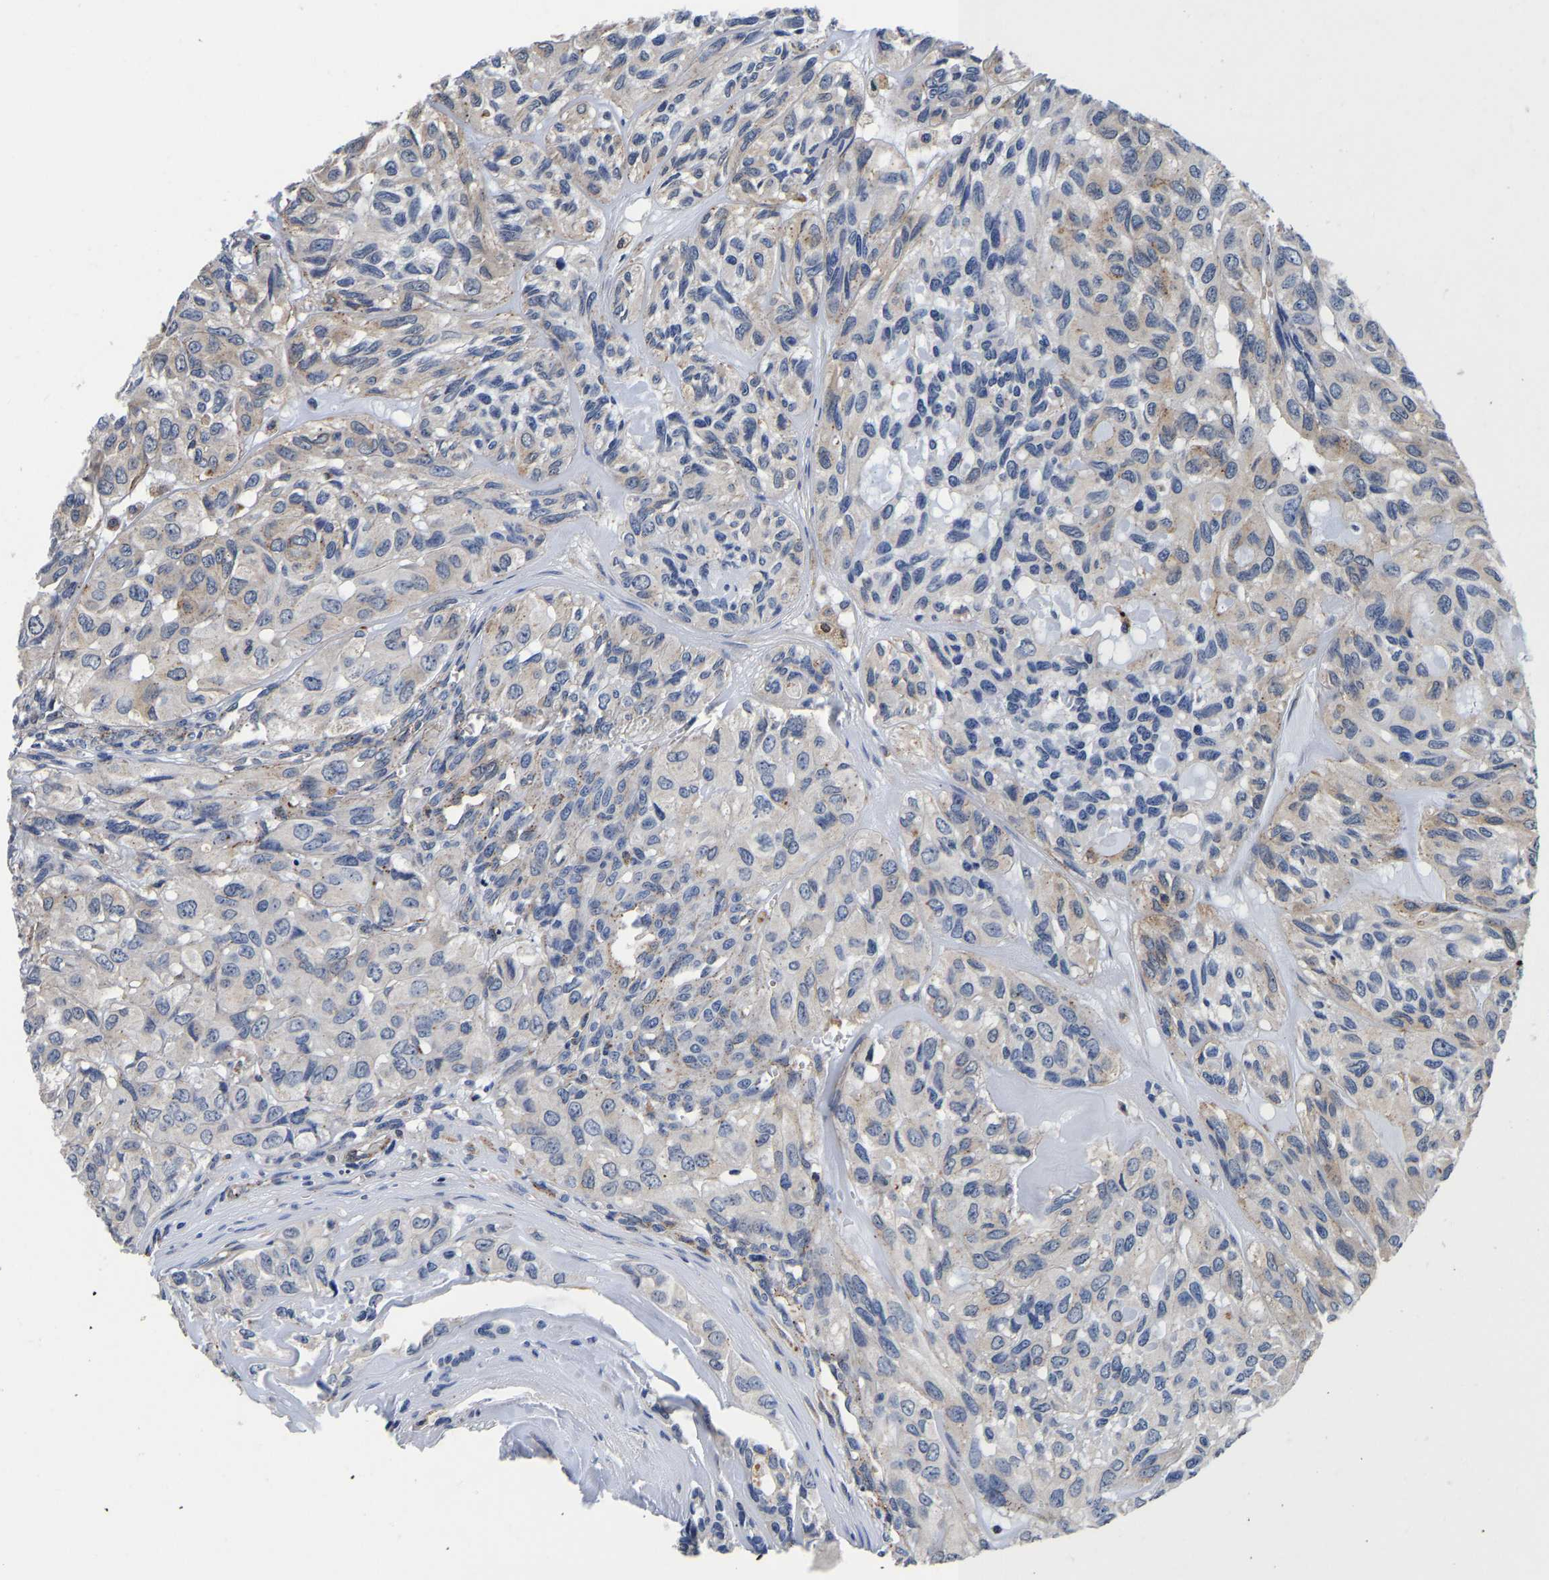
{"staining": {"intensity": "negative", "quantity": "none", "location": "none"}, "tissue": "head and neck cancer", "cell_type": "Tumor cells", "image_type": "cancer", "snomed": [{"axis": "morphology", "description": "Adenocarcinoma, NOS"}, {"axis": "topography", "description": "Salivary gland, NOS"}, {"axis": "topography", "description": "Head-Neck"}], "caption": "The image exhibits no staining of tumor cells in adenocarcinoma (head and neck).", "gene": "GRN", "patient": {"sex": "female", "age": 76}}